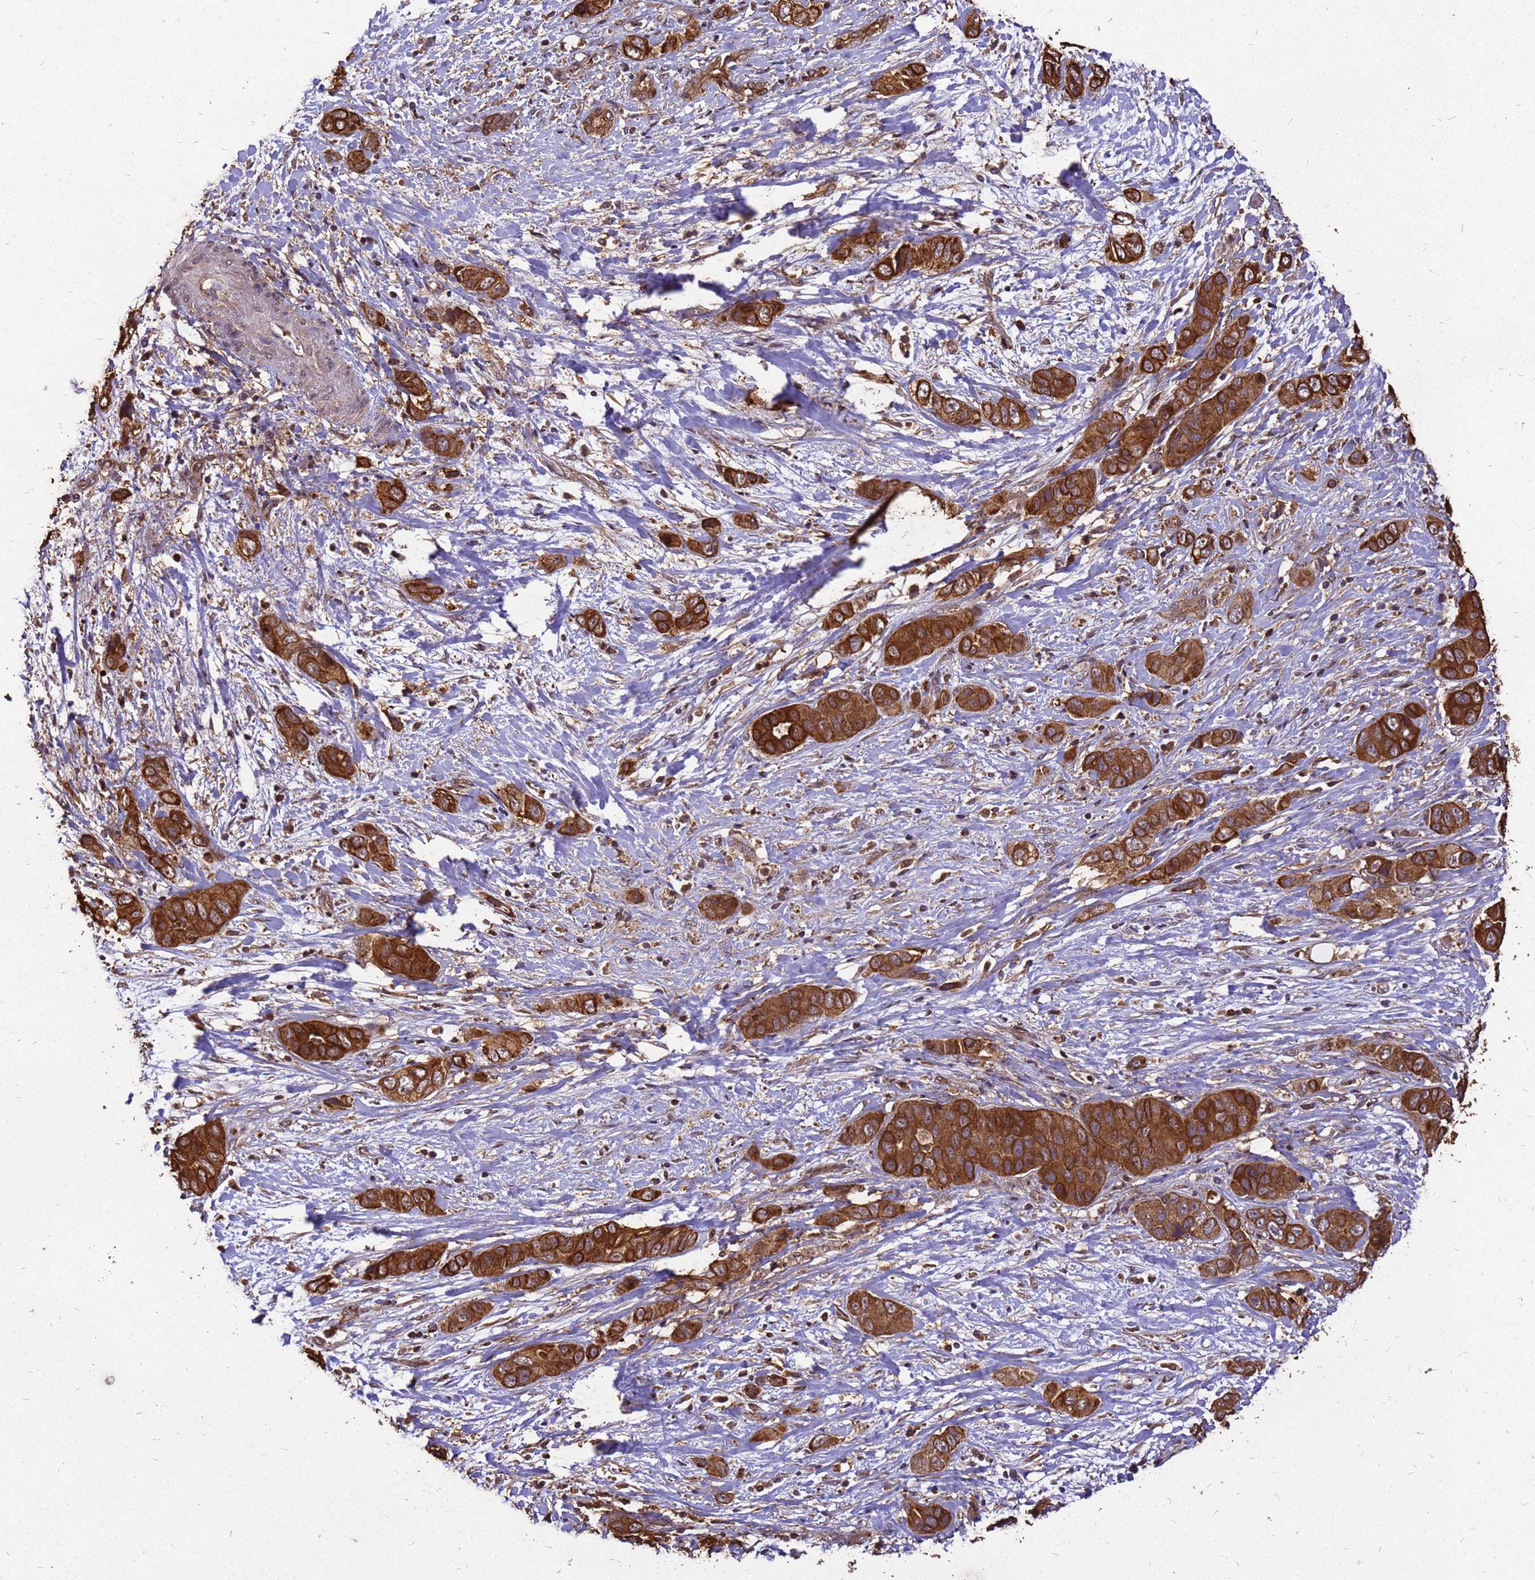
{"staining": {"intensity": "strong", "quantity": ">75%", "location": "cytoplasmic/membranous"}, "tissue": "liver cancer", "cell_type": "Tumor cells", "image_type": "cancer", "snomed": [{"axis": "morphology", "description": "Cholangiocarcinoma"}, {"axis": "topography", "description": "Liver"}], "caption": "Liver cancer (cholangiocarcinoma) tissue reveals strong cytoplasmic/membranous positivity in approximately >75% of tumor cells, visualized by immunohistochemistry.", "gene": "ZNF618", "patient": {"sex": "female", "age": 52}}